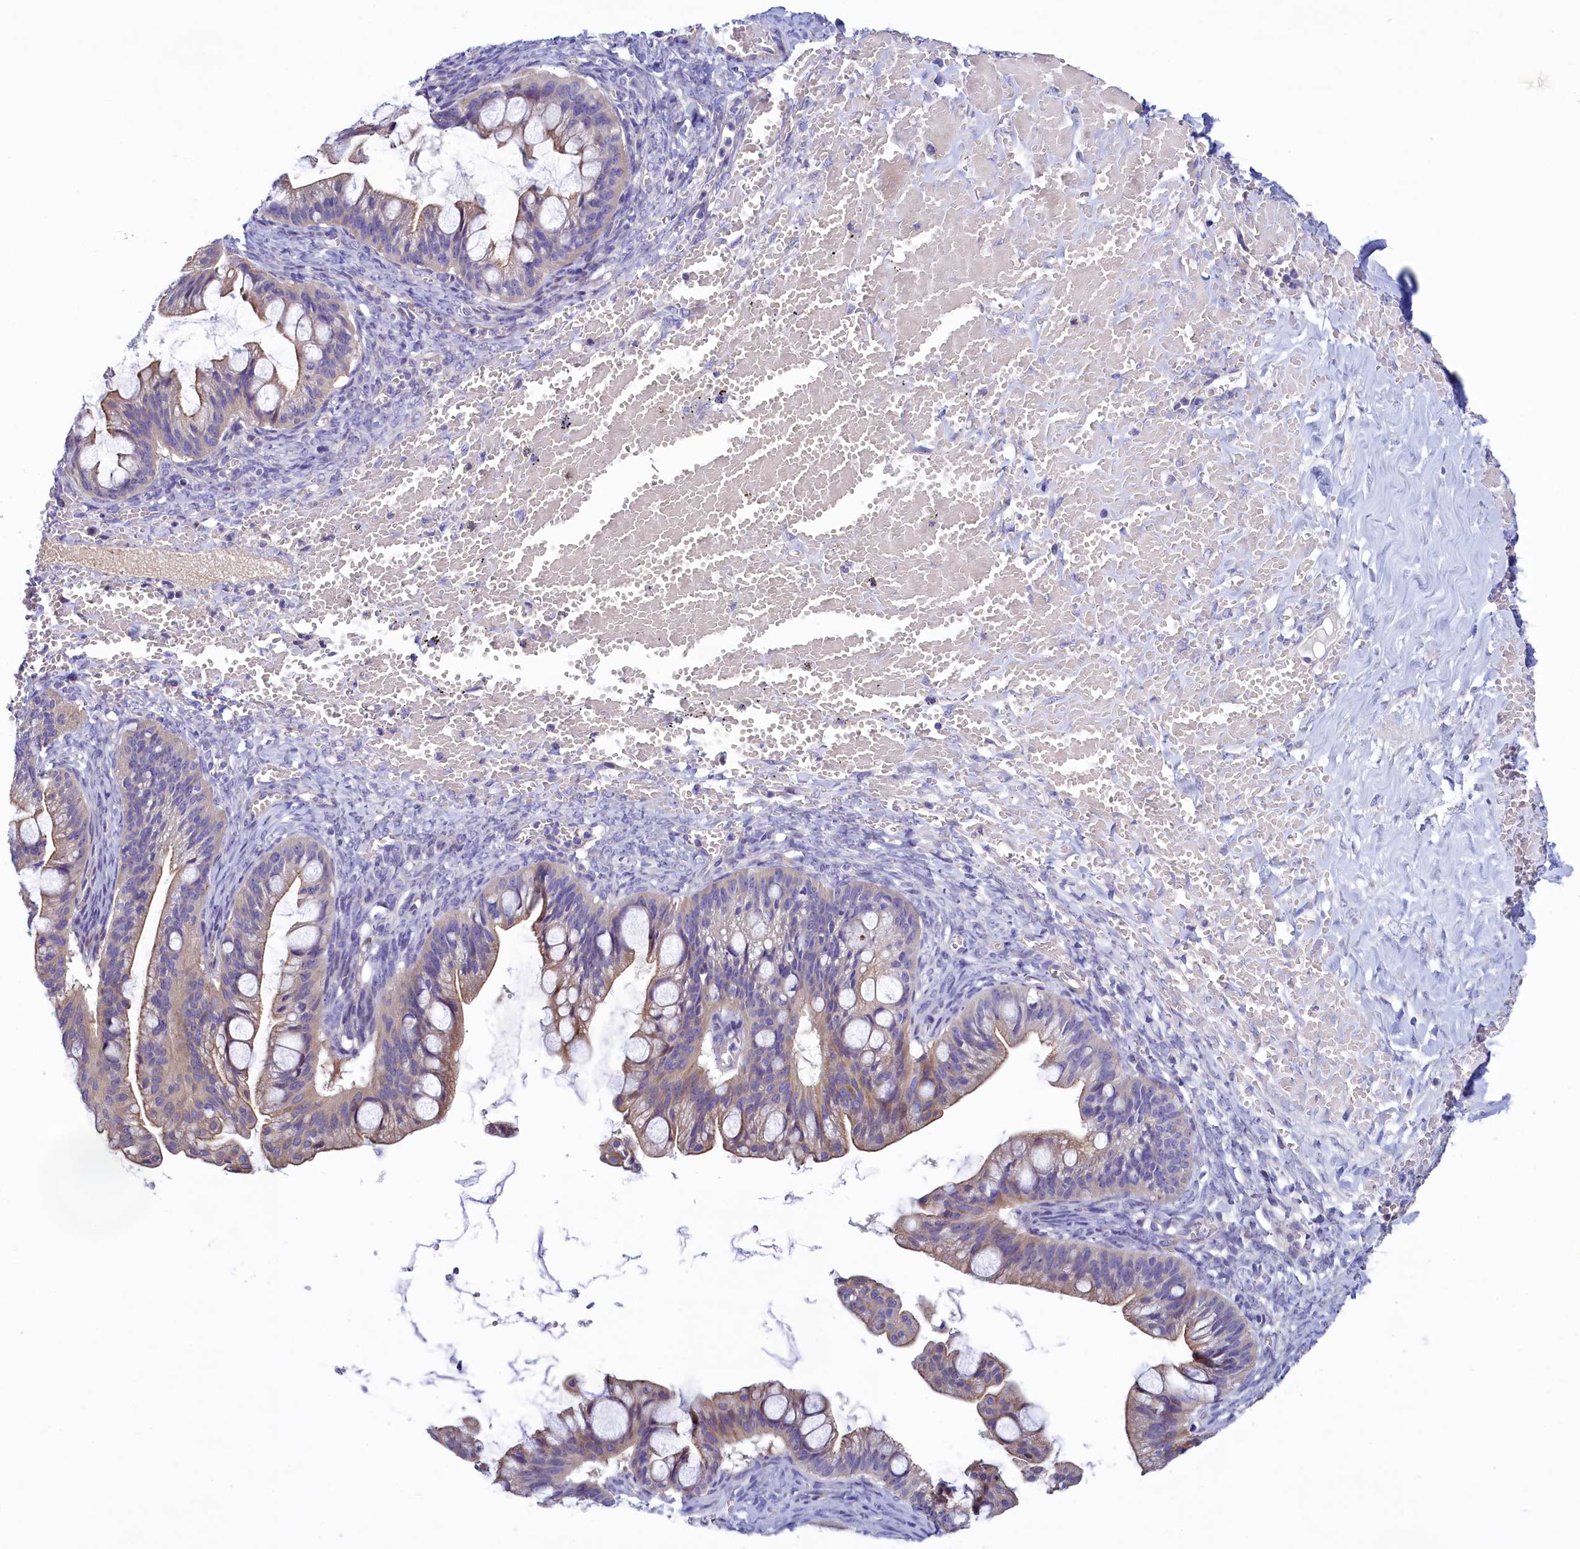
{"staining": {"intensity": "weak", "quantity": ">75%", "location": "cytoplasmic/membranous"}, "tissue": "ovarian cancer", "cell_type": "Tumor cells", "image_type": "cancer", "snomed": [{"axis": "morphology", "description": "Cystadenocarcinoma, mucinous, NOS"}, {"axis": "topography", "description": "Ovary"}], "caption": "About >75% of tumor cells in human ovarian mucinous cystadenocarcinoma display weak cytoplasmic/membranous protein positivity as visualized by brown immunohistochemical staining.", "gene": "KRBOX5", "patient": {"sex": "female", "age": 73}}